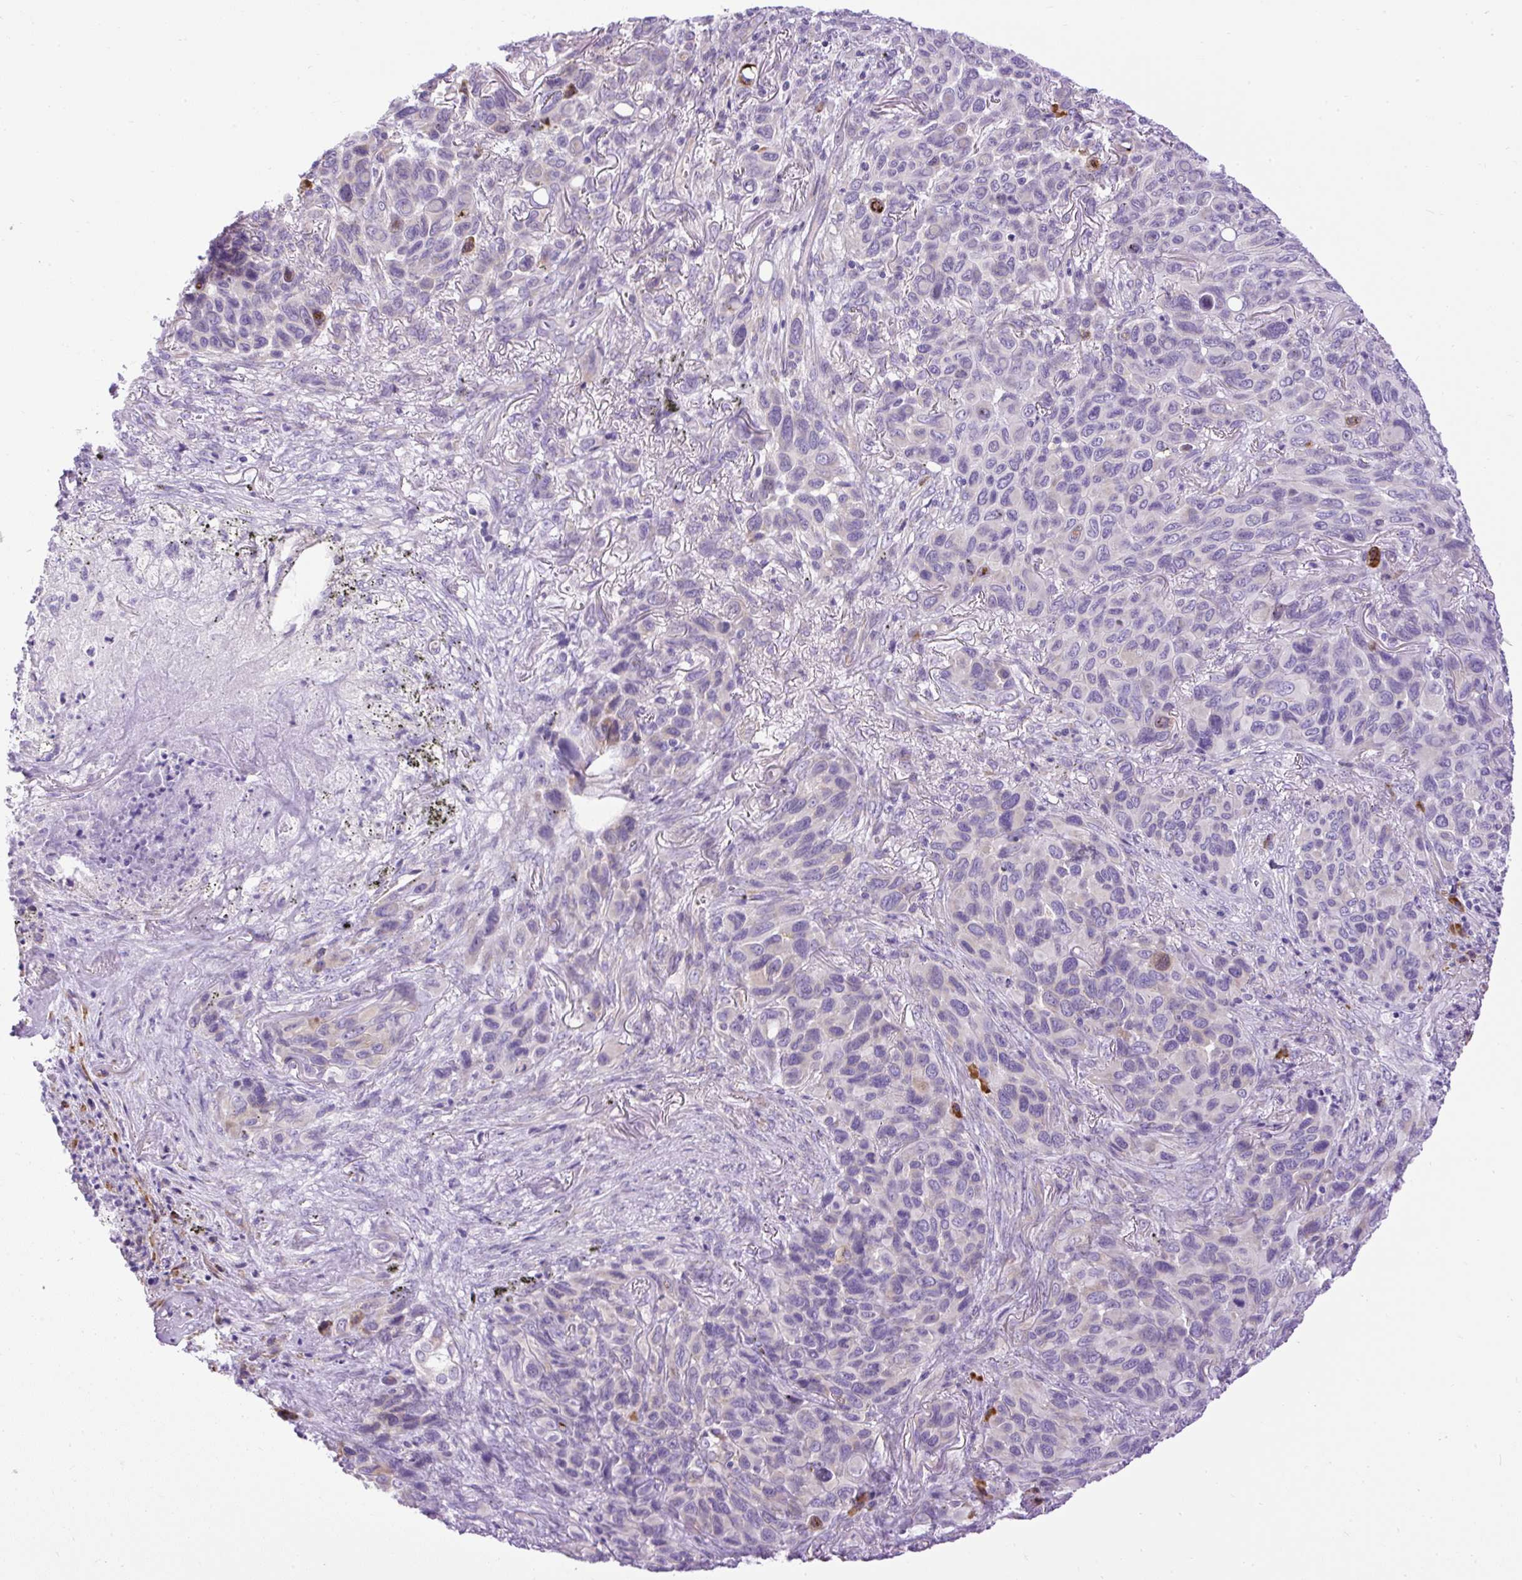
{"staining": {"intensity": "negative", "quantity": "none", "location": "none"}, "tissue": "melanoma", "cell_type": "Tumor cells", "image_type": "cancer", "snomed": [{"axis": "morphology", "description": "Malignant melanoma, Metastatic site"}, {"axis": "topography", "description": "Lung"}], "caption": "Tumor cells are negative for protein expression in human malignant melanoma (metastatic site).", "gene": "SYBU", "patient": {"sex": "male", "age": 48}}